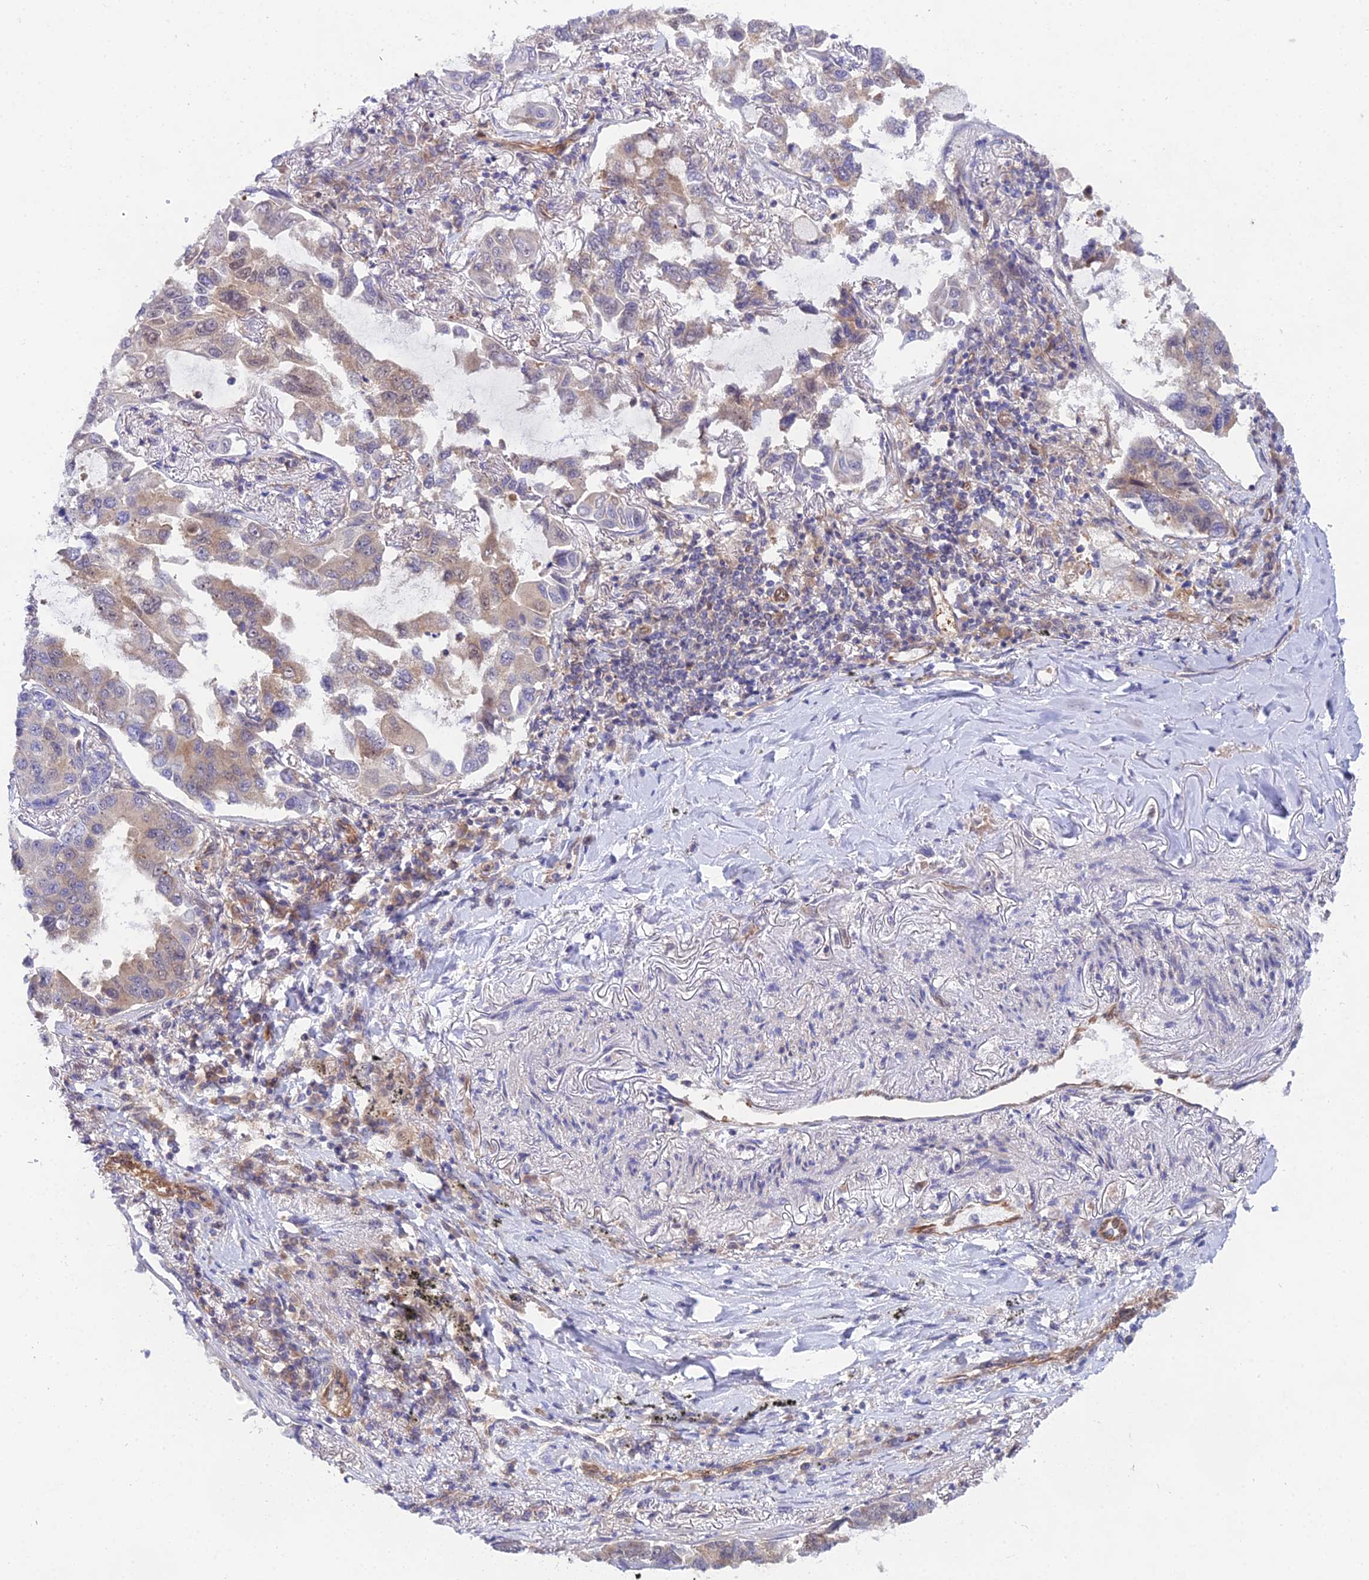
{"staining": {"intensity": "moderate", "quantity": "<25%", "location": "cytoplasmic/membranous"}, "tissue": "lung cancer", "cell_type": "Tumor cells", "image_type": "cancer", "snomed": [{"axis": "morphology", "description": "Adenocarcinoma, NOS"}, {"axis": "topography", "description": "Lung"}], "caption": "Tumor cells demonstrate low levels of moderate cytoplasmic/membranous staining in approximately <25% of cells in lung cancer.", "gene": "PPP2R2C", "patient": {"sex": "male", "age": 64}}